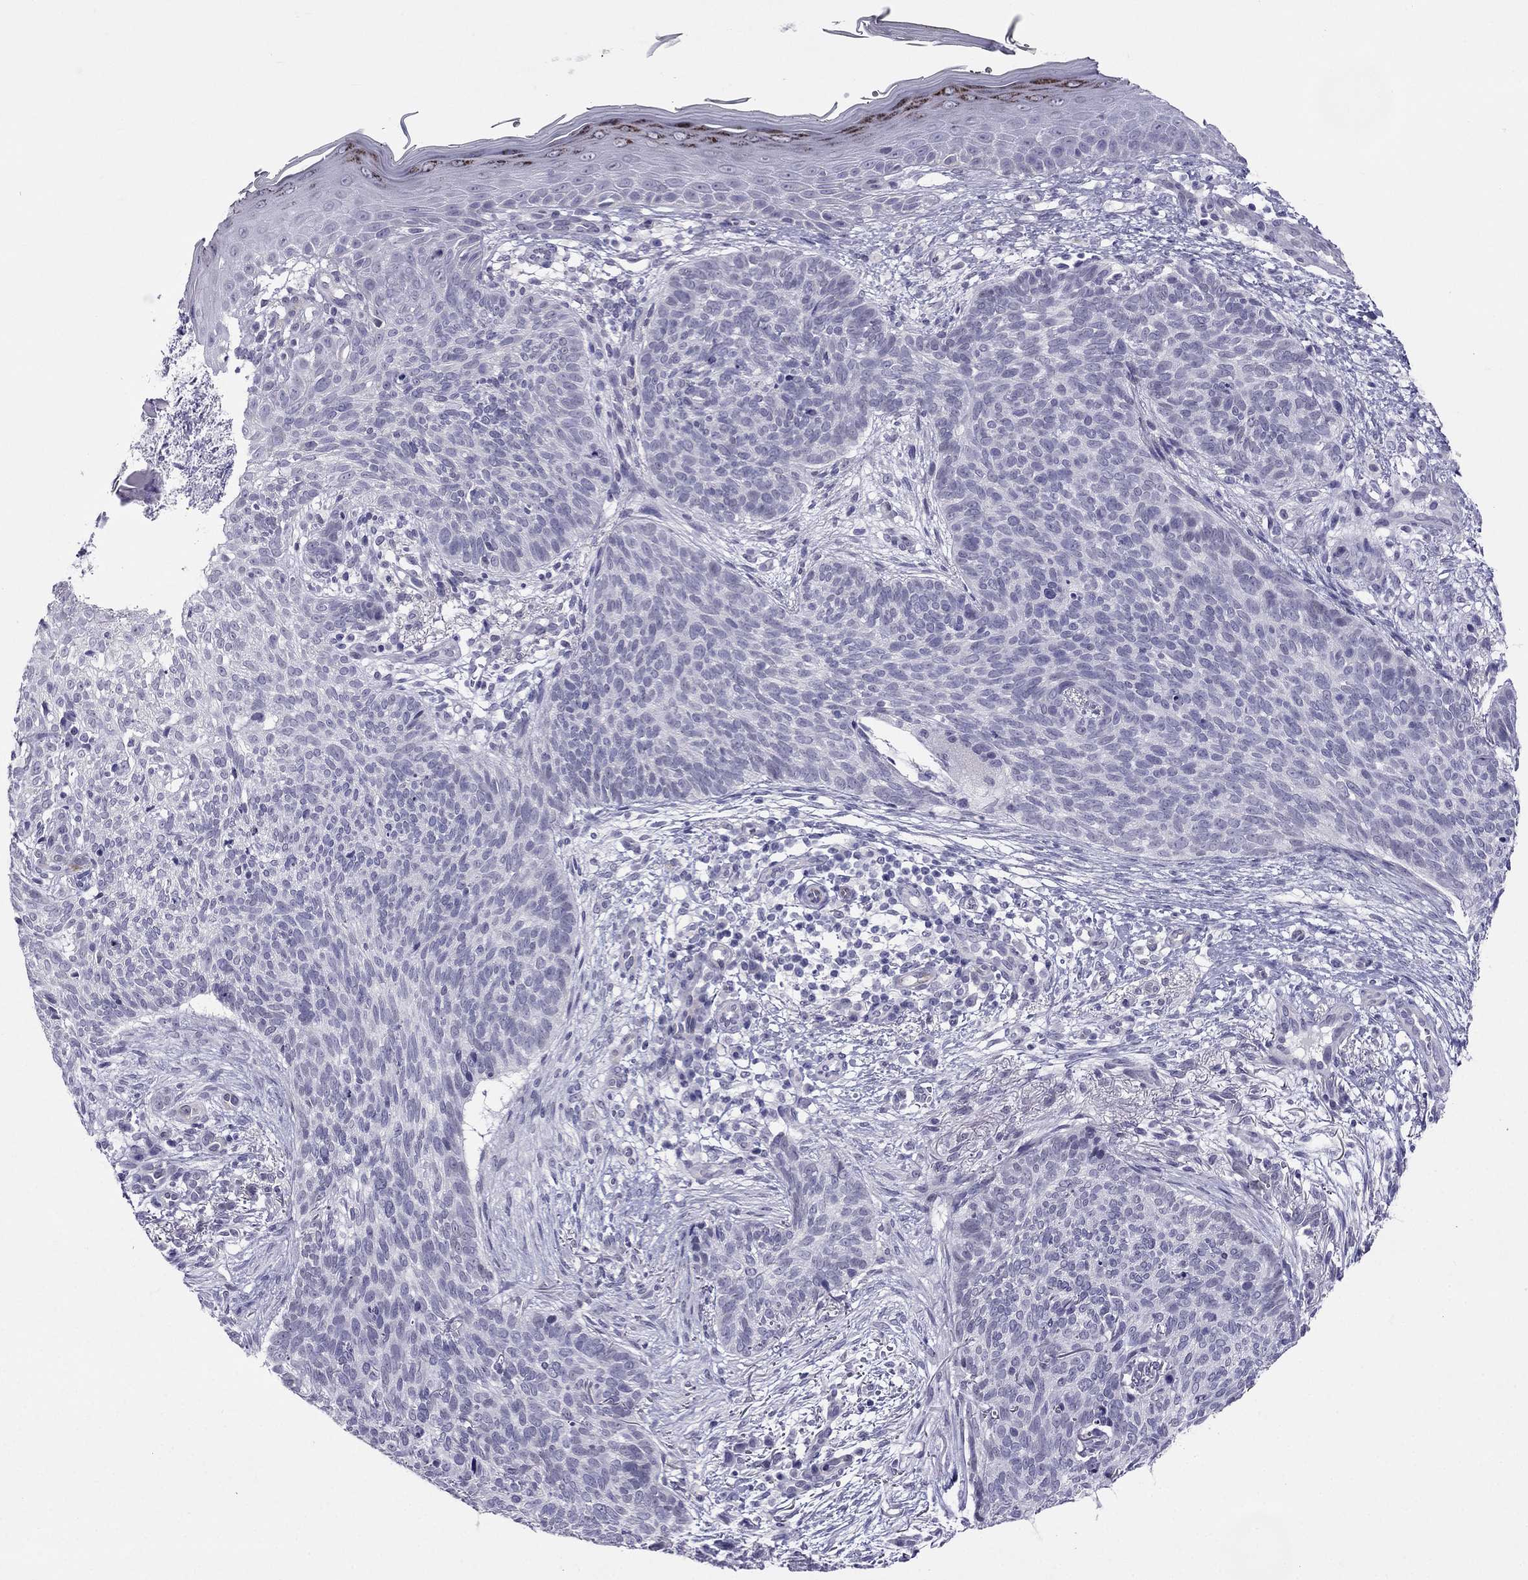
{"staining": {"intensity": "negative", "quantity": "none", "location": "none"}, "tissue": "skin cancer", "cell_type": "Tumor cells", "image_type": "cancer", "snomed": [{"axis": "morphology", "description": "Basal cell carcinoma"}, {"axis": "topography", "description": "Skin"}], "caption": "This is a photomicrograph of immunohistochemistry (IHC) staining of skin cancer, which shows no positivity in tumor cells.", "gene": "CROCC2", "patient": {"sex": "male", "age": 64}}